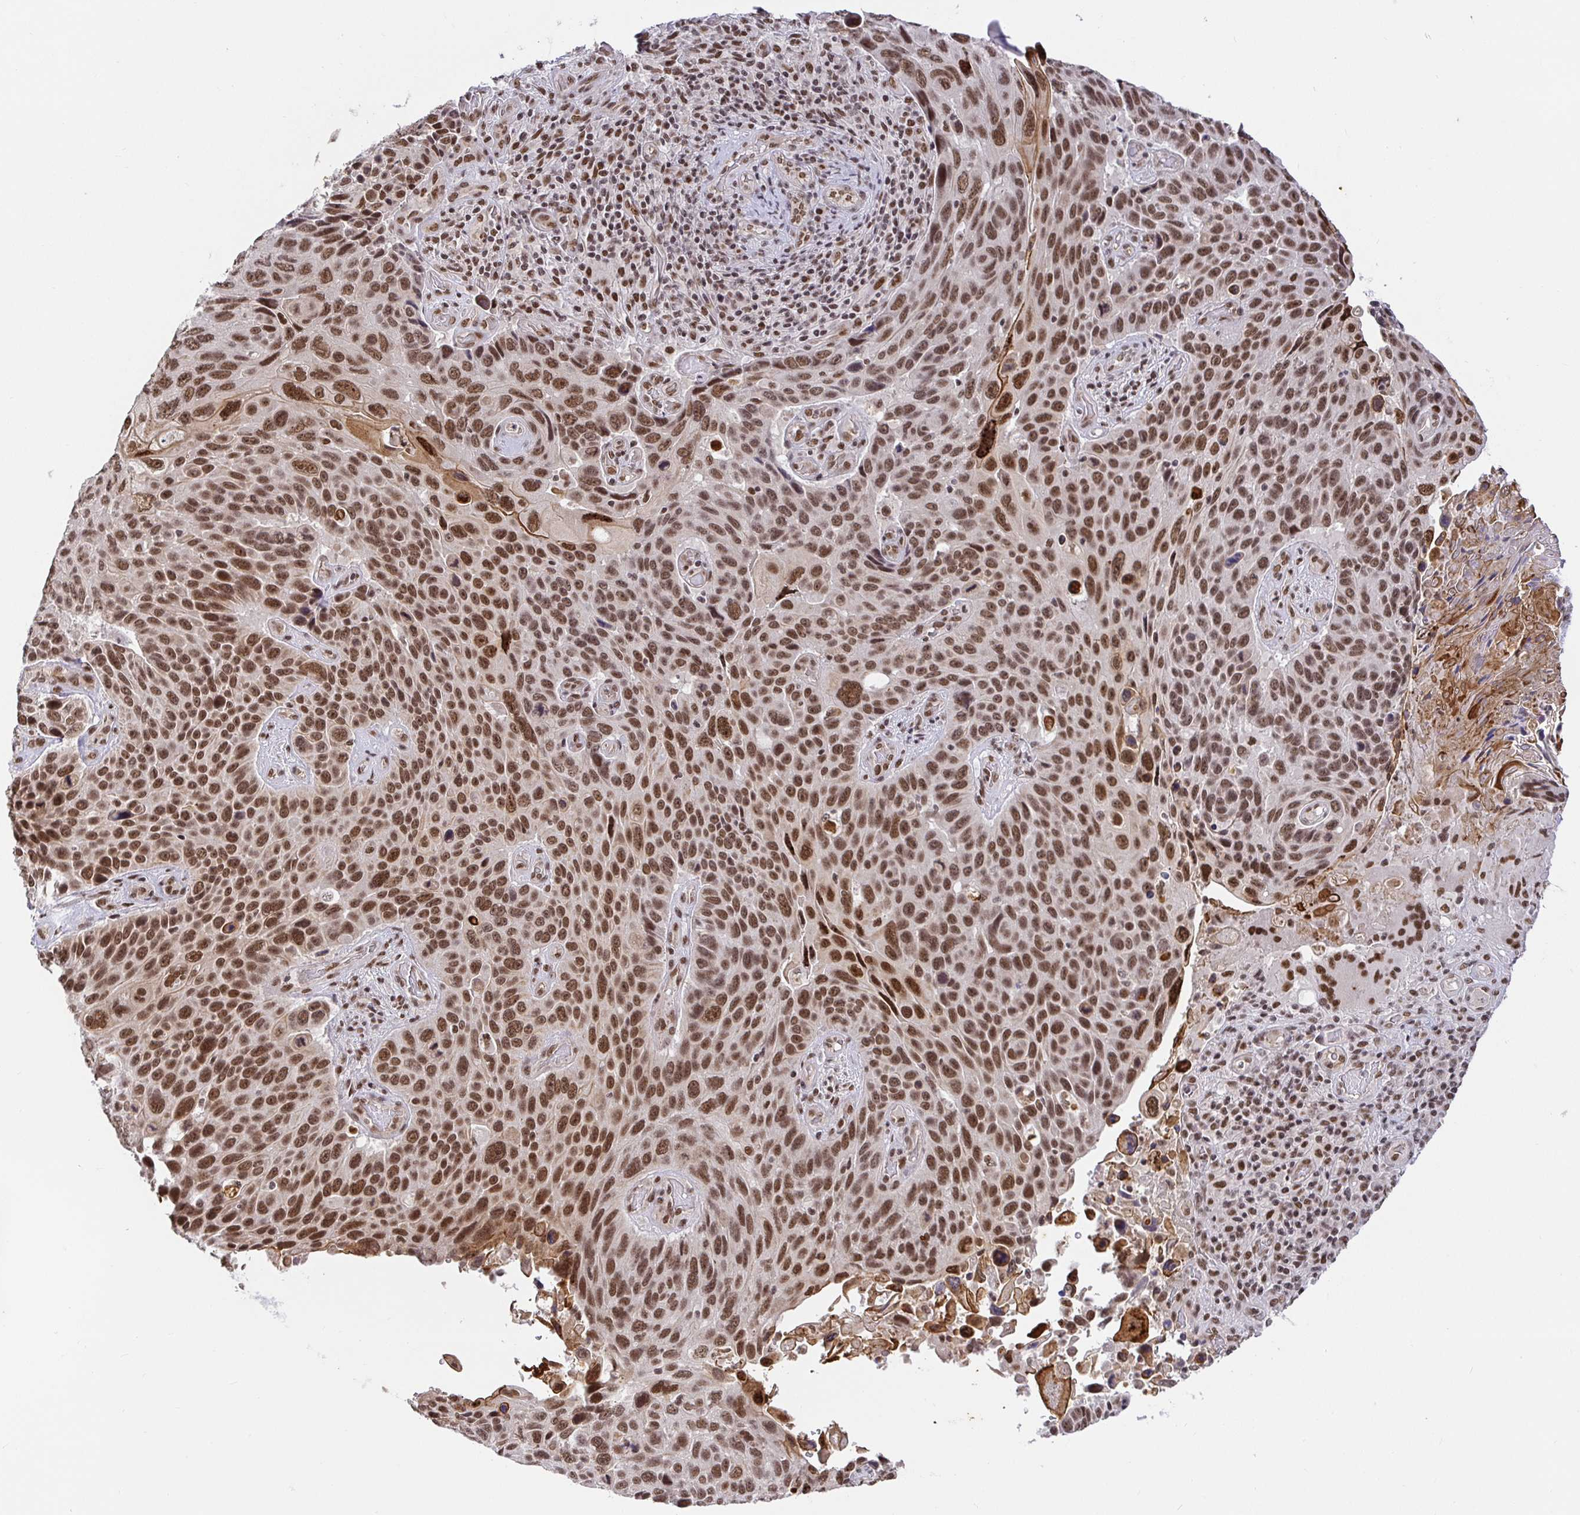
{"staining": {"intensity": "moderate", "quantity": ">75%", "location": "nuclear"}, "tissue": "lung cancer", "cell_type": "Tumor cells", "image_type": "cancer", "snomed": [{"axis": "morphology", "description": "Squamous cell carcinoma, NOS"}, {"axis": "topography", "description": "Lung"}], "caption": "Immunohistochemistry (IHC) (DAB) staining of squamous cell carcinoma (lung) displays moderate nuclear protein staining in about >75% of tumor cells. The protein of interest is shown in brown color, while the nuclei are stained blue.", "gene": "USF1", "patient": {"sex": "male", "age": 68}}